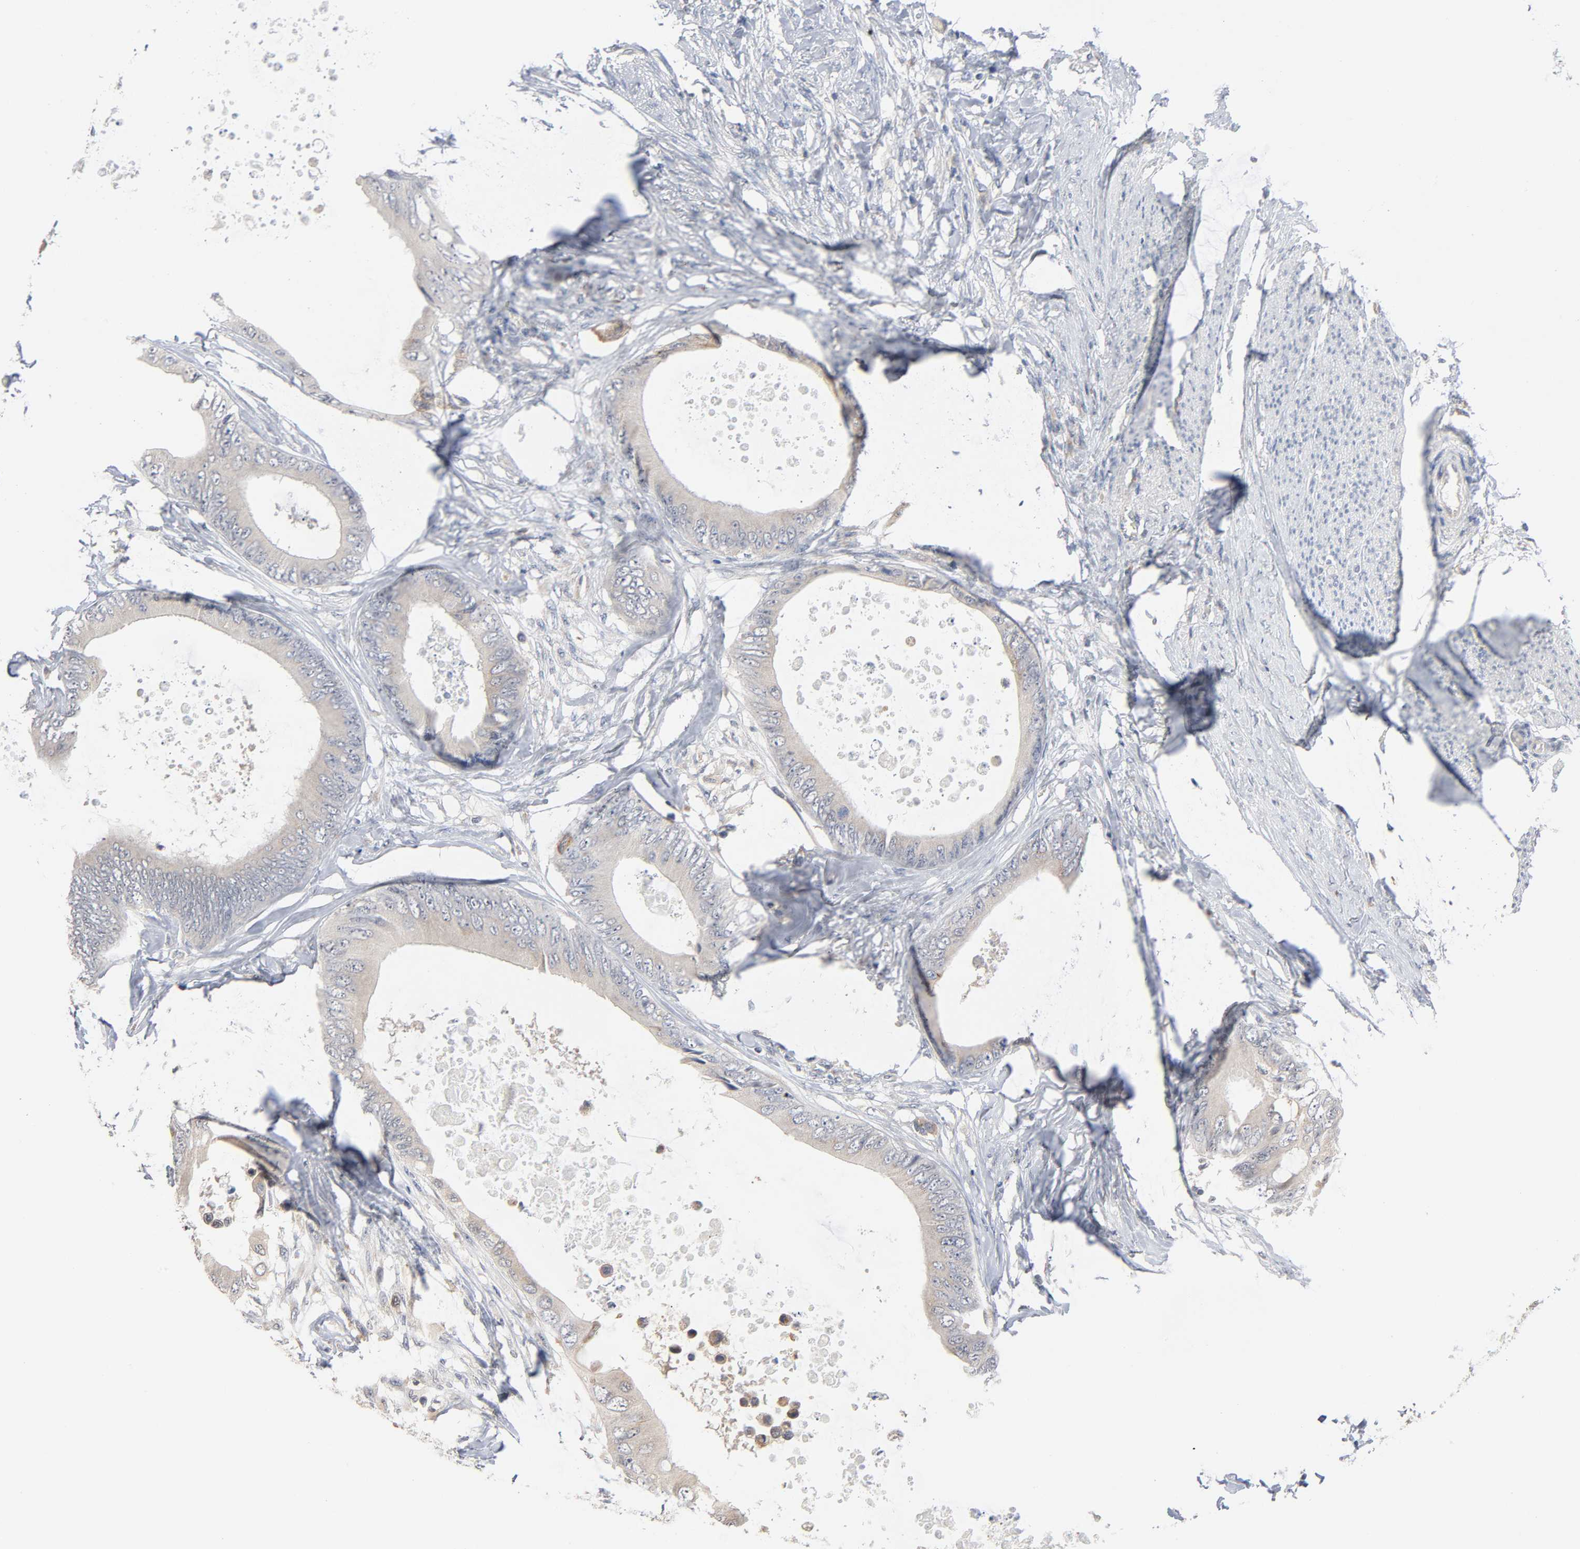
{"staining": {"intensity": "weak", "quantity": ">75%", "location": "cytoplasmic/membranous"}, "tissue": "colorectal cancer", "cell_type": "Tumor cells", "image_type": "cancer", "snomed": [{"axis": "morphology", "description": "Normal tissue, NOS"}, {"axis": "morphology", "description": "Adenocarcinoma, NOS"}, {"axis": "topography", "description": "Rectum"}, {"axis": "topography", "description": "Peripheral nerve tissue"}], "caption": "DAB immunohistochemical staining of human colorectal adenocarcinoma exhibits weak cytoplasmic/membranous protein staining in about >75% of tumor cells.", "gene": "AK7", "patient": {"sex": "female", "age": 77}}